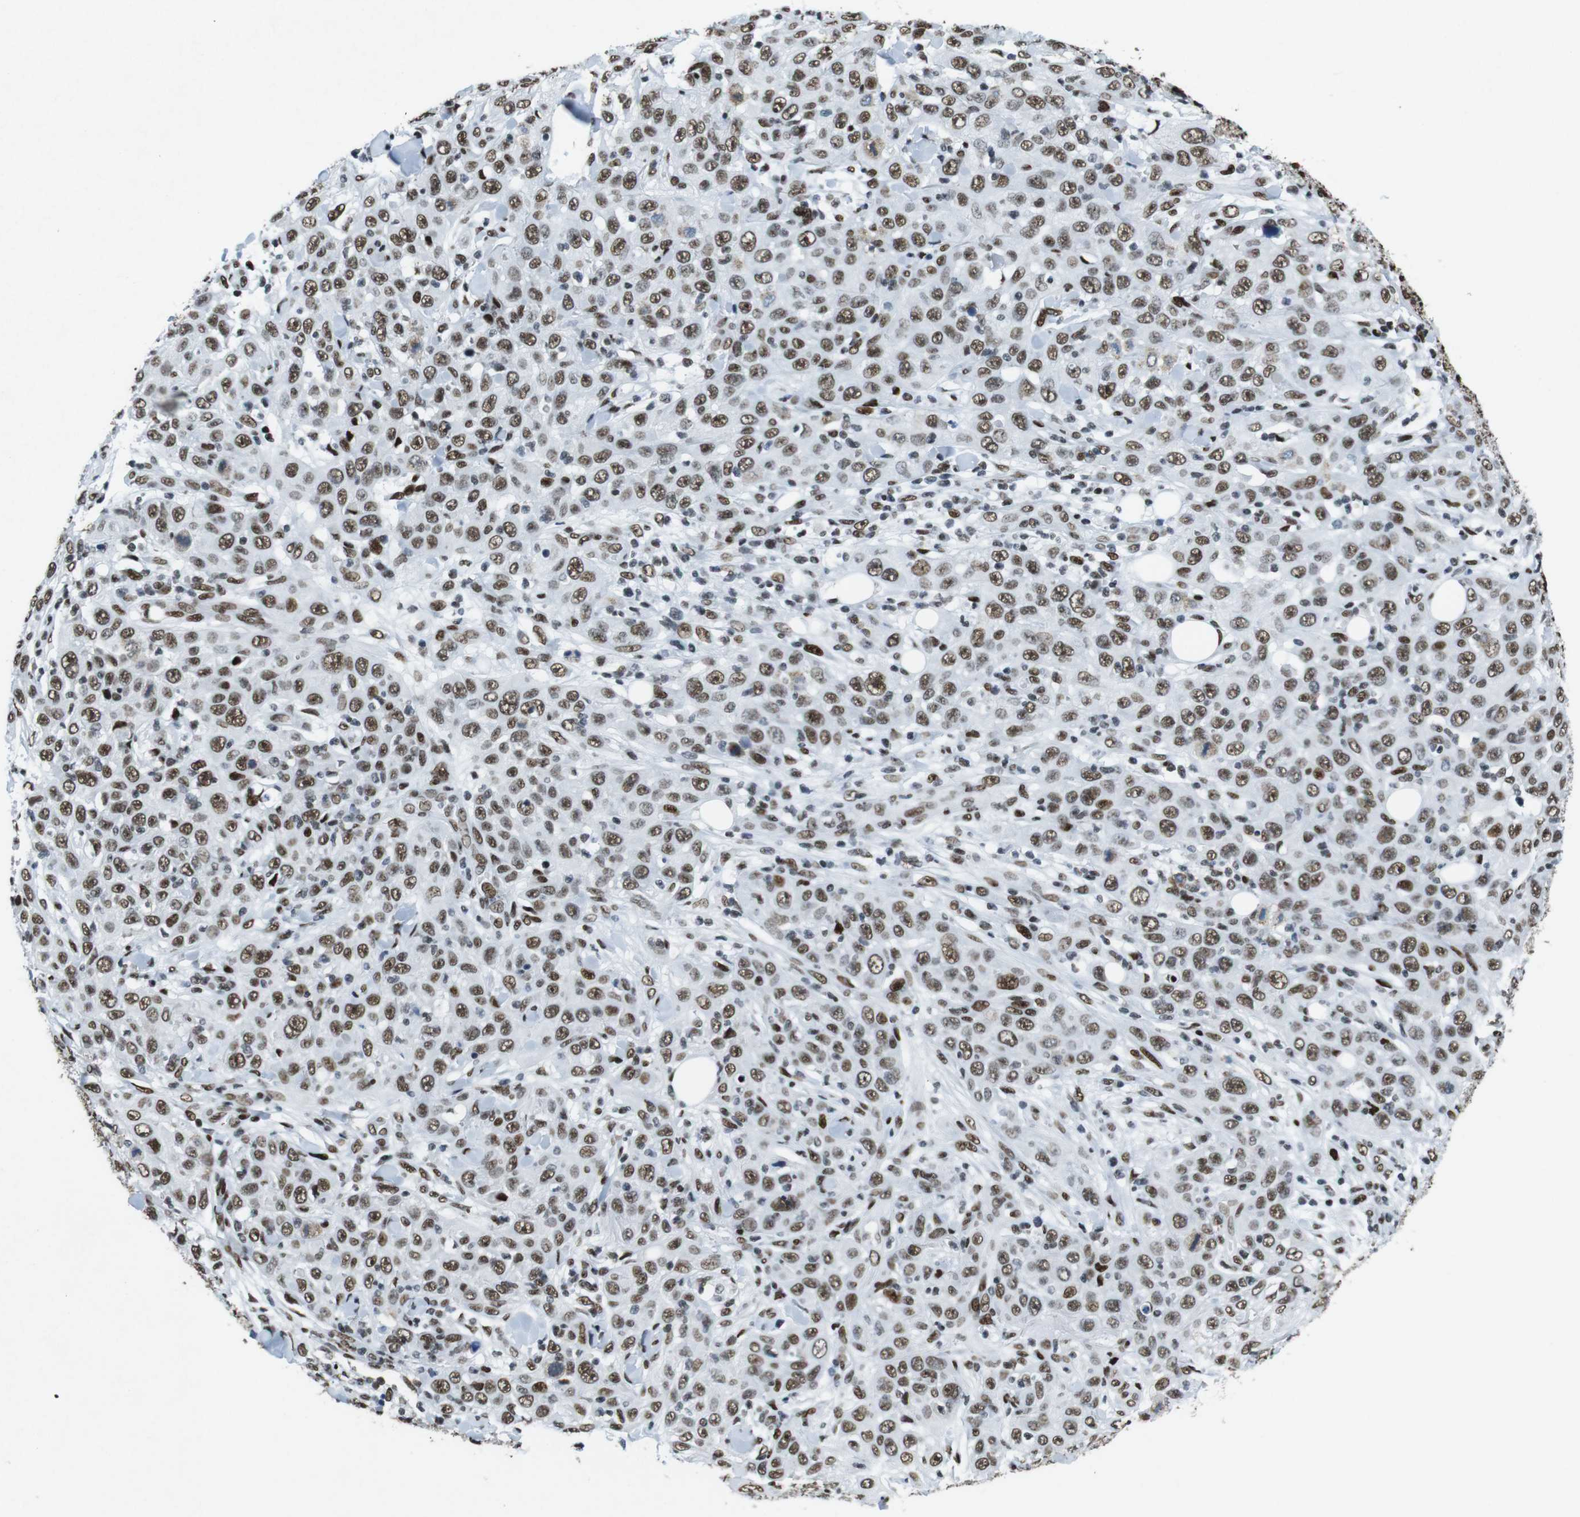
{"staining": {"intensity": "moderate", "quantity": ">75%", "location": "nuclear"}, "tissue": "skin cancer", "cell_type": "Tumor cells", "image_type": "cancer", "snomed": [{"axis": "morphology", "description": "Squamous cell carcinoma, NOS"}, {"axis": "topography", "description": "Skin"}], "caption": "Skin cancer (squamous cell carcinoma) stained with a protein marker displays moderate staining in tumor cells.", "gene": "CITED2", "patient": {"sex": "female", "age": 88}}